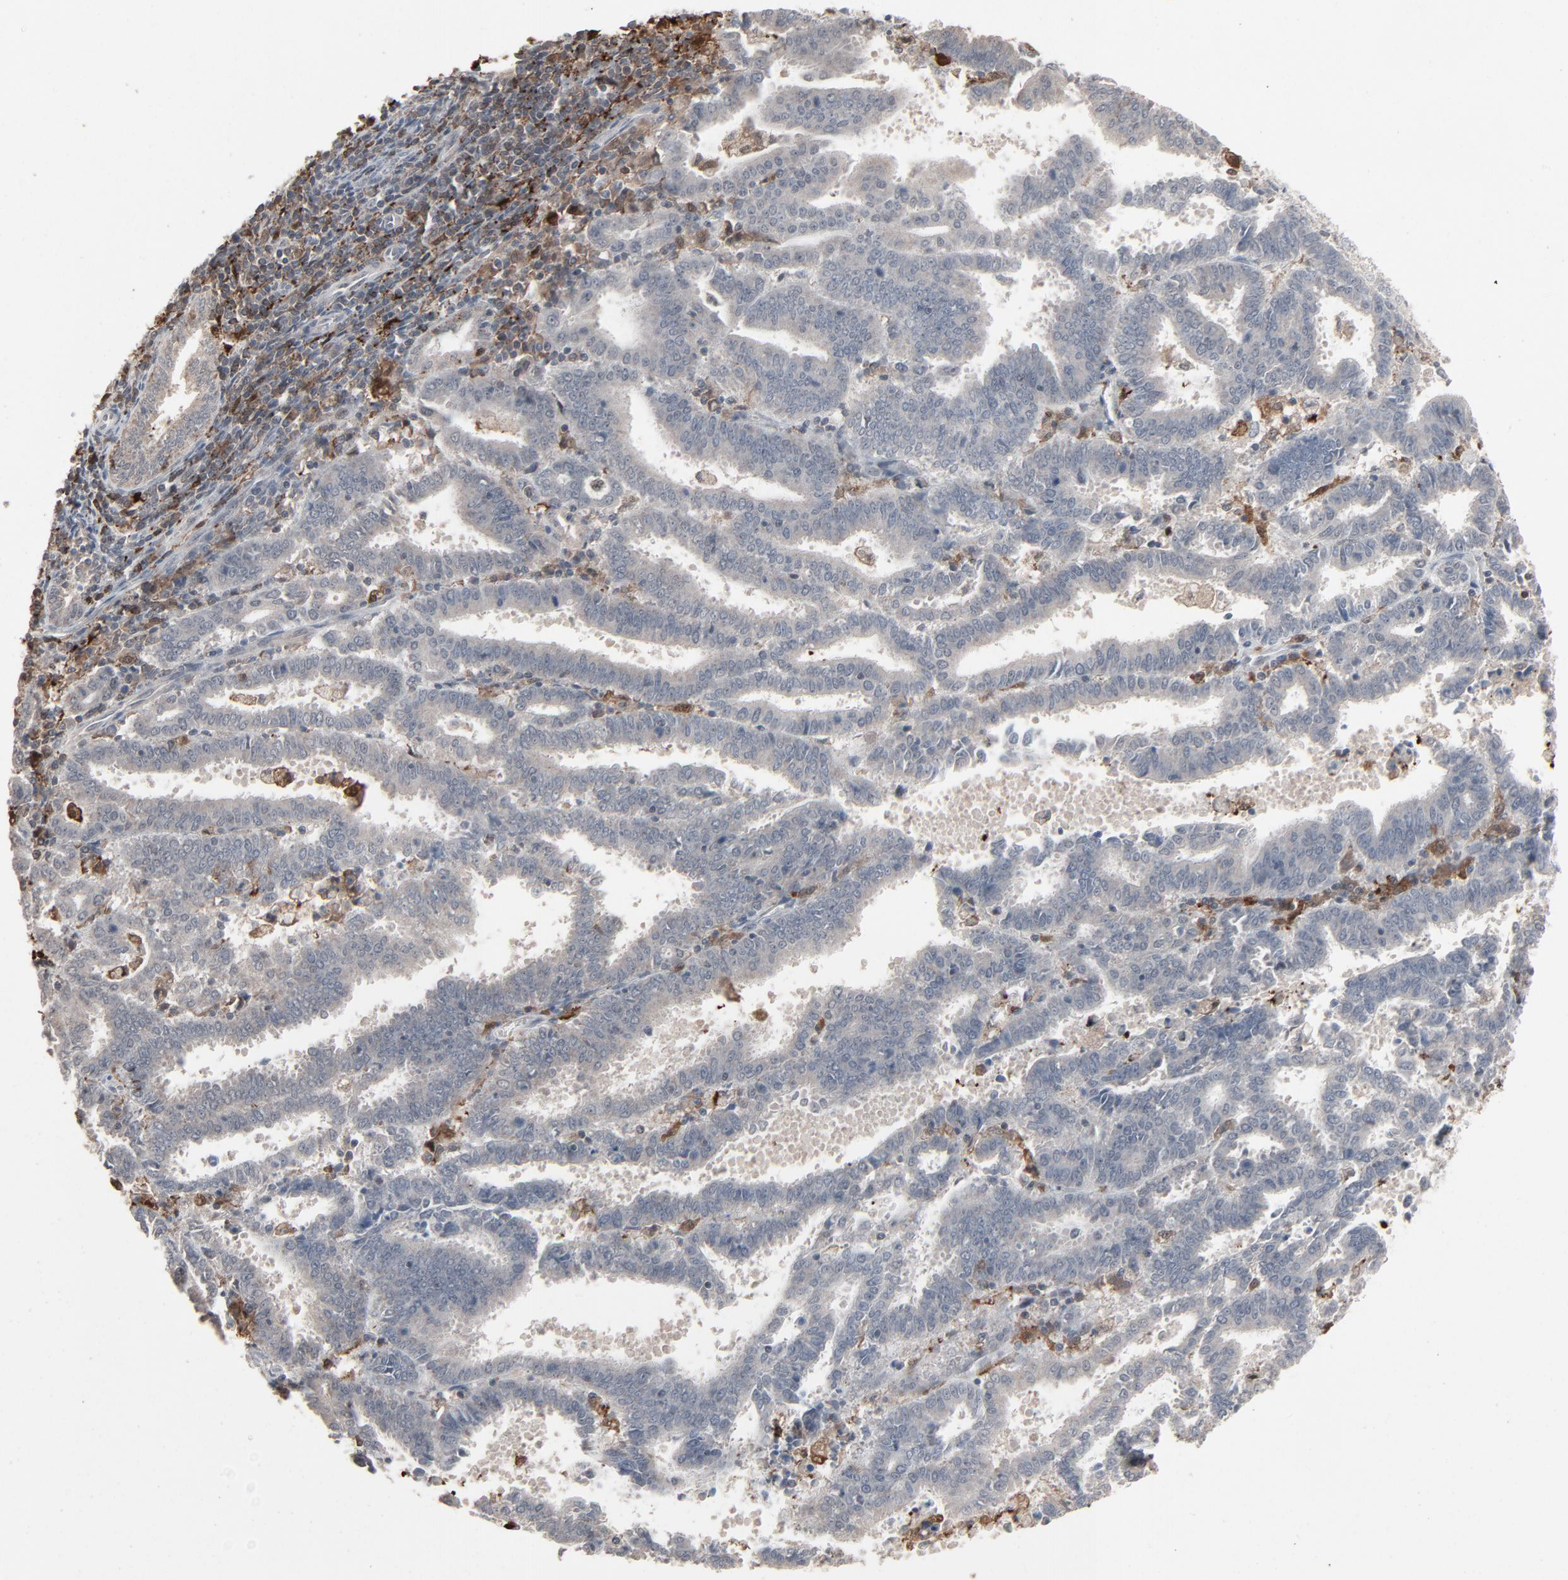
{"staining": {"intensity": "negative", "quantity": "none", "location": "none"}, "tissue": "endometrial cancer", "cell_type": "Tumor cells", "image_type": "cancer", "snomed": [{"axis": "morphology", "description": "Adenocarcinoma, NOS"}, {"axis": "topography", "description": "Uterus"}], "caption": "This is an immunohistochemistry histopathology image of human endometrial cancer (adenocarcinoma). There is no positivity in tumor cells.", "gene": "DOCK8", "patient": {"sex": "female", "age": 83}}